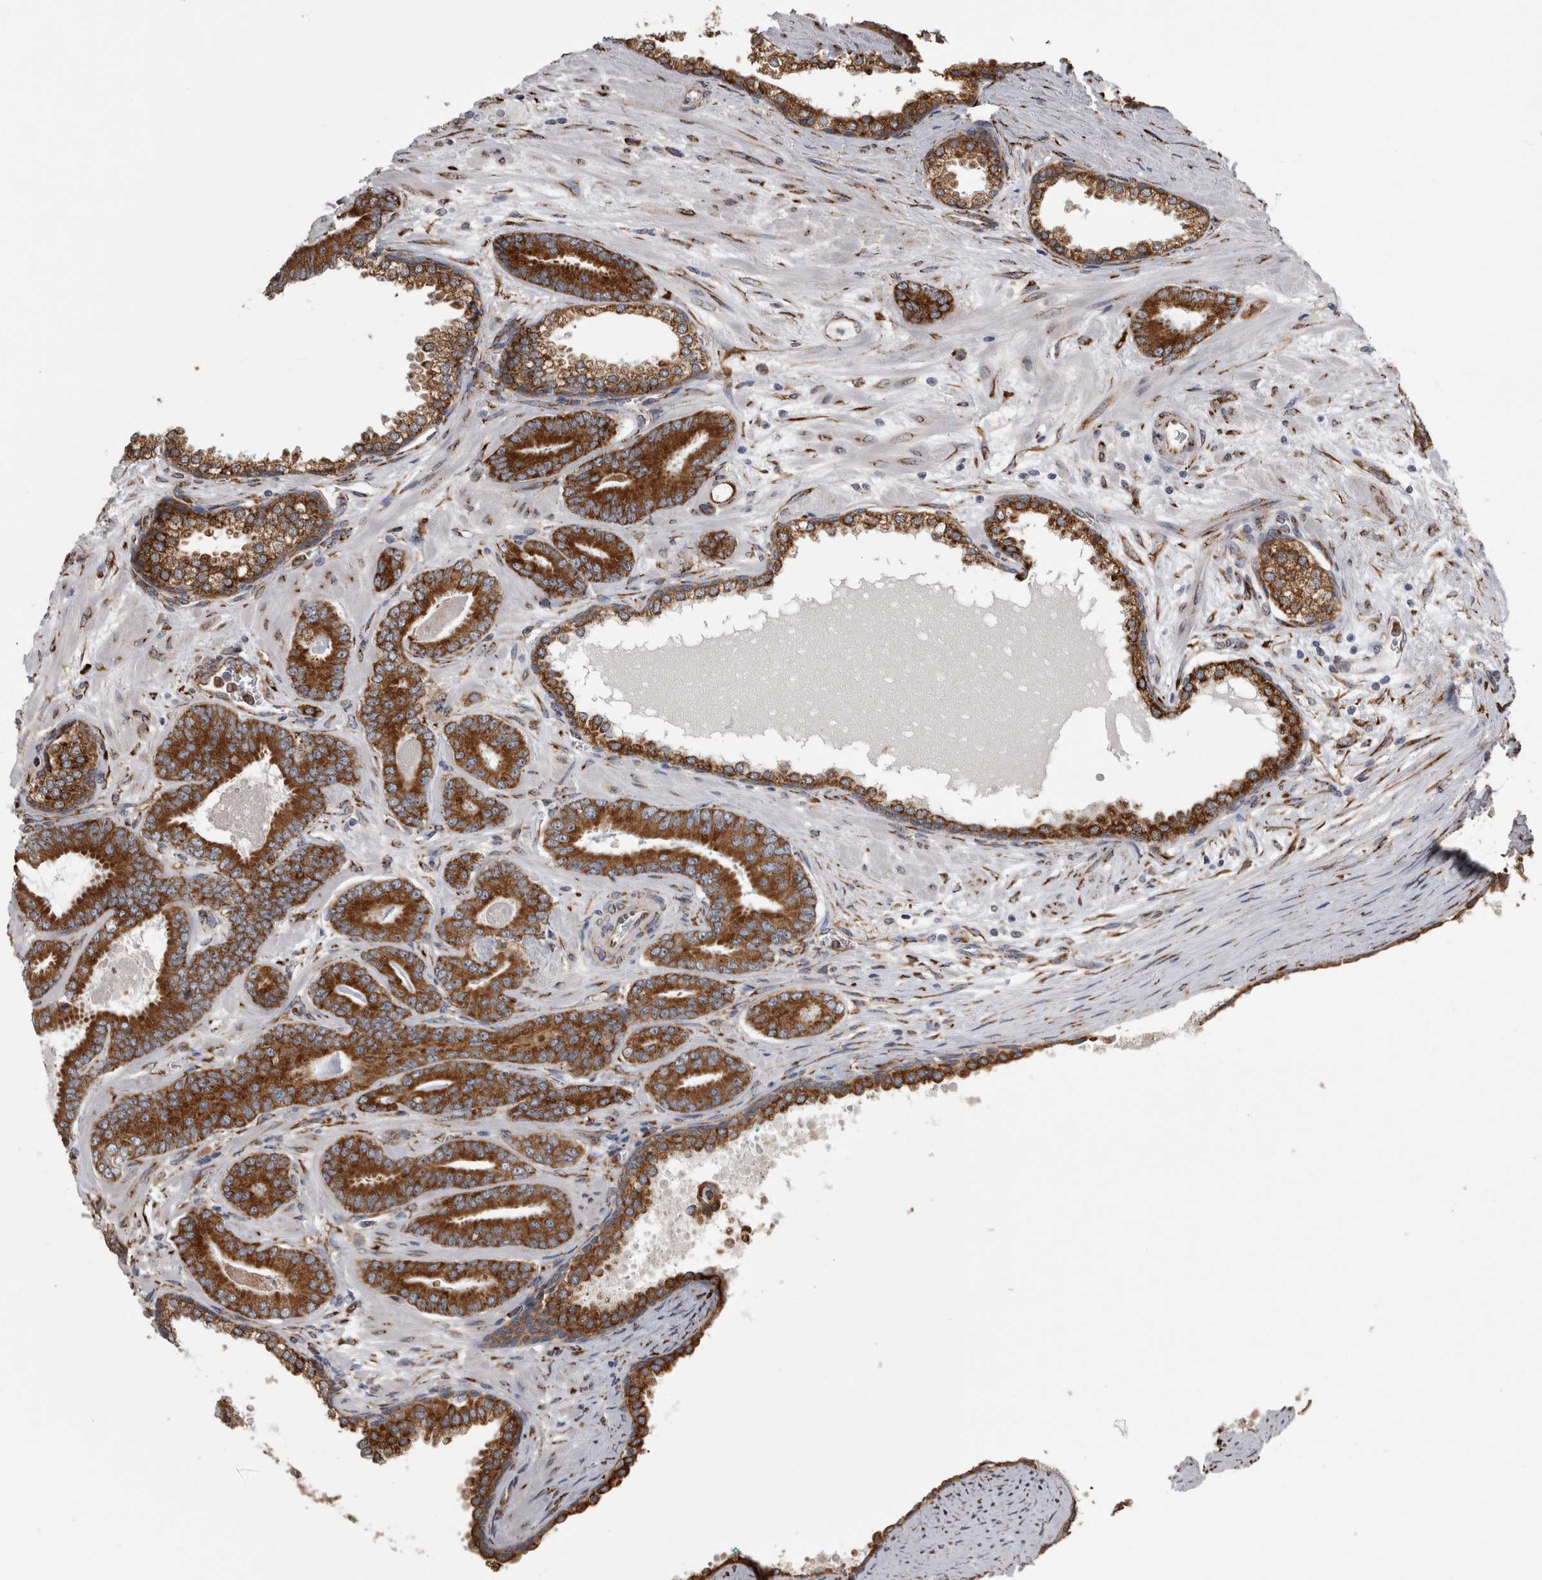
{"staining": {"intensity": "strong", "quantity": ">75%", "location": "cytoplasmic/membranous"}, "tissue": "prostate cancer", "cell_type": "Tumor cells", "image_type": "cancer", "snomed": [{"axis": "morphology", "description": "Adenocarcinoma, Low grade"}, {"axis": "topography", "description": "Prostate"}], "caption": "An image of prostate cancer (adenocarcinoma (low-grade)) stained for a protein exhibits strong cytoplasmic/membranous brown staining in tumor cells. (DAB (3,3'-diaminobenzidine) = brown stain, brightfield microscopy at high magnification).", "gene": "FHIP2B", "patient": {"sex": "male", "age": 62}}